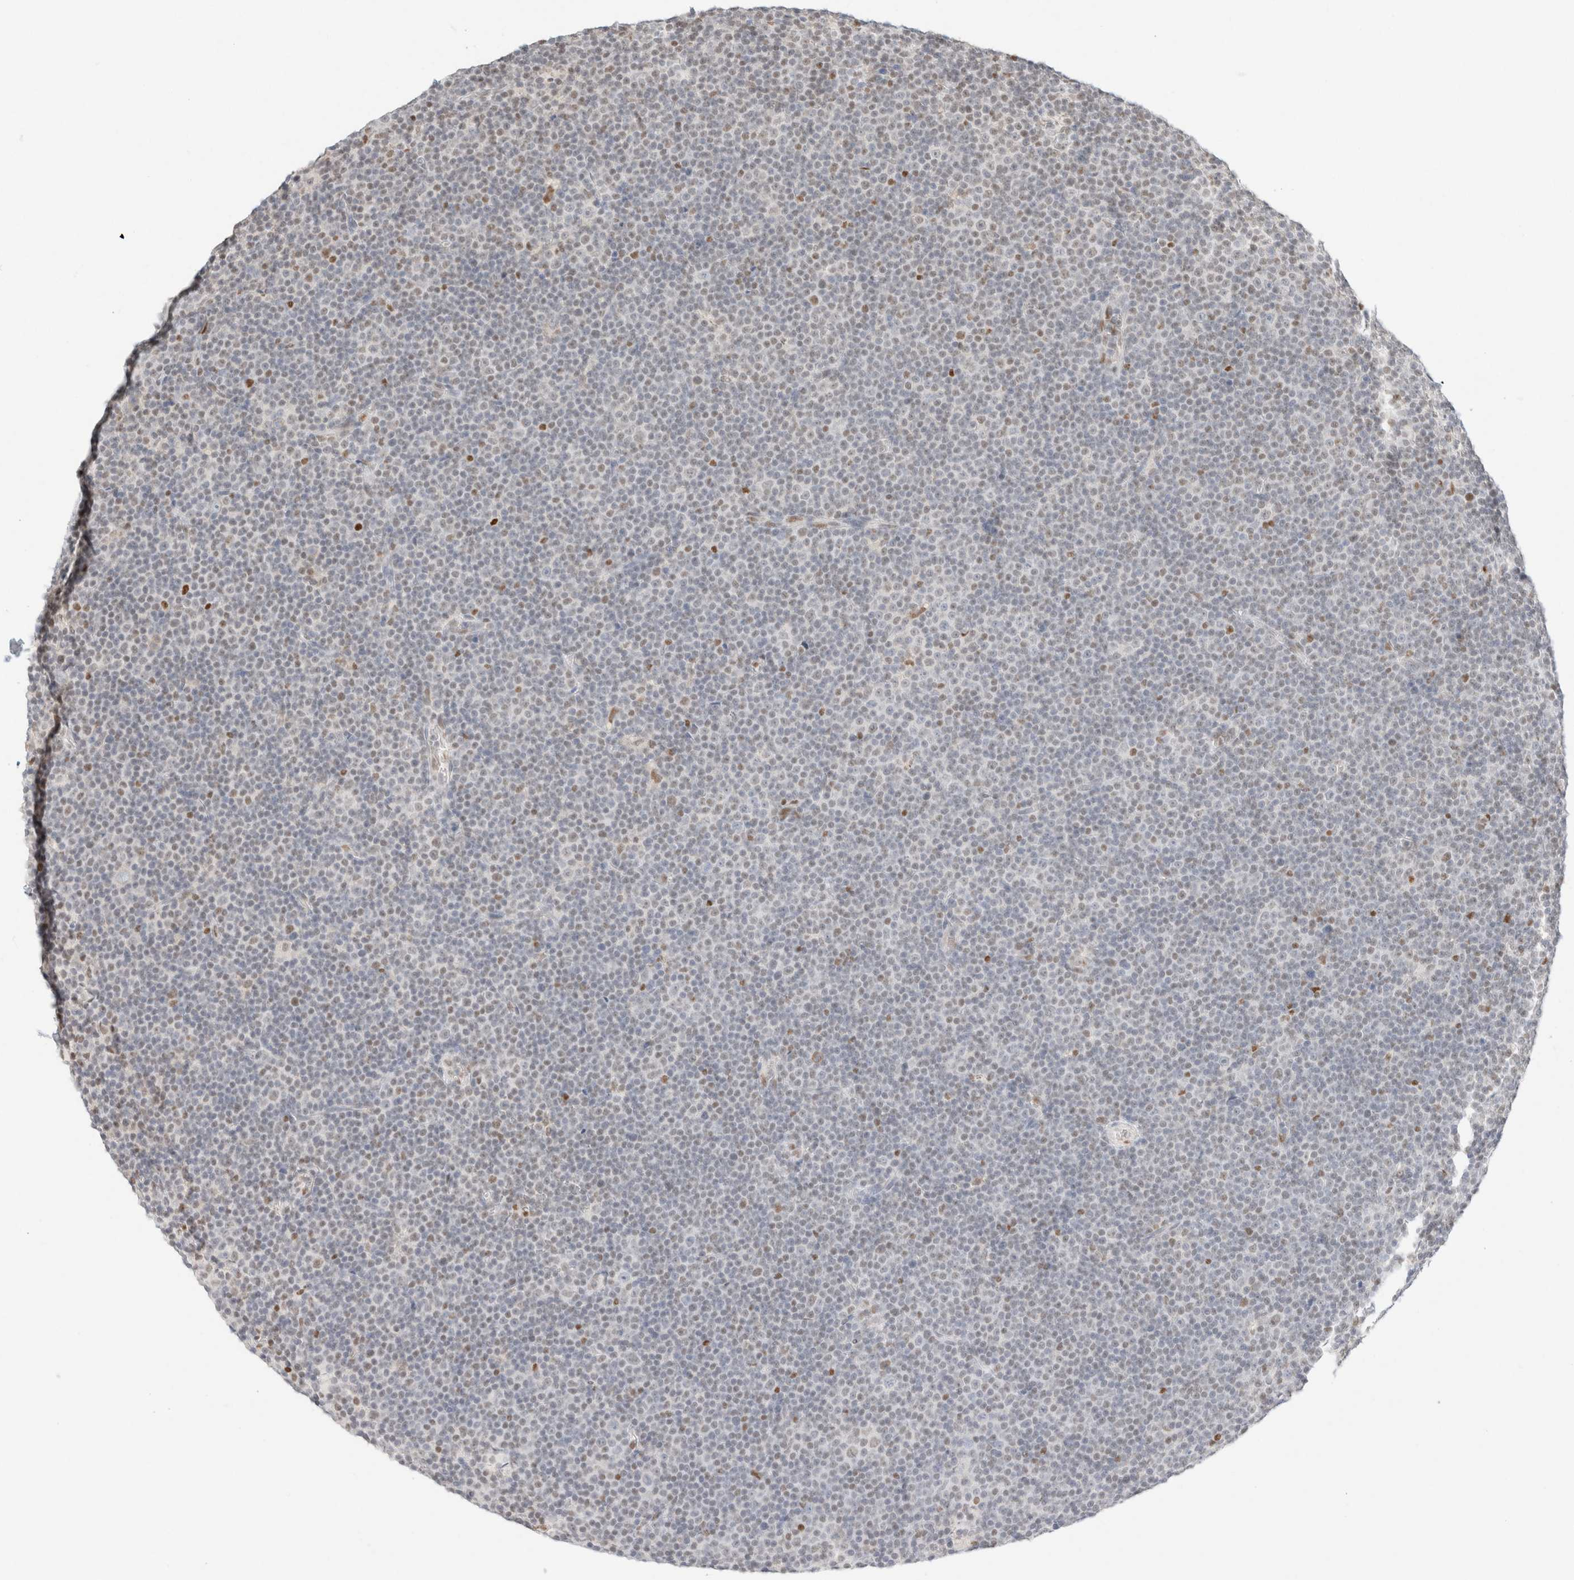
{"staining": {"intensity": "negative", "quantity": "none", "location": "none"}, "tissue": "lymphoma", "cell_type": "Tumor cells", "image_type": "cancer", "snomed": [{"axis": "morphology", "description": "Malignant lymphoma, non-Hodgkin's type, Low grade"}, {"axis": "topography", "description": "Lymph node"}], "caption": "DAB (3,3'-diaminobenzidine) immunohistochemical staining of human lymphoma exhibits no significant staining in tumor cells.", "gene": "DDB2", "patient": {"sex": "female", "age": 67}}